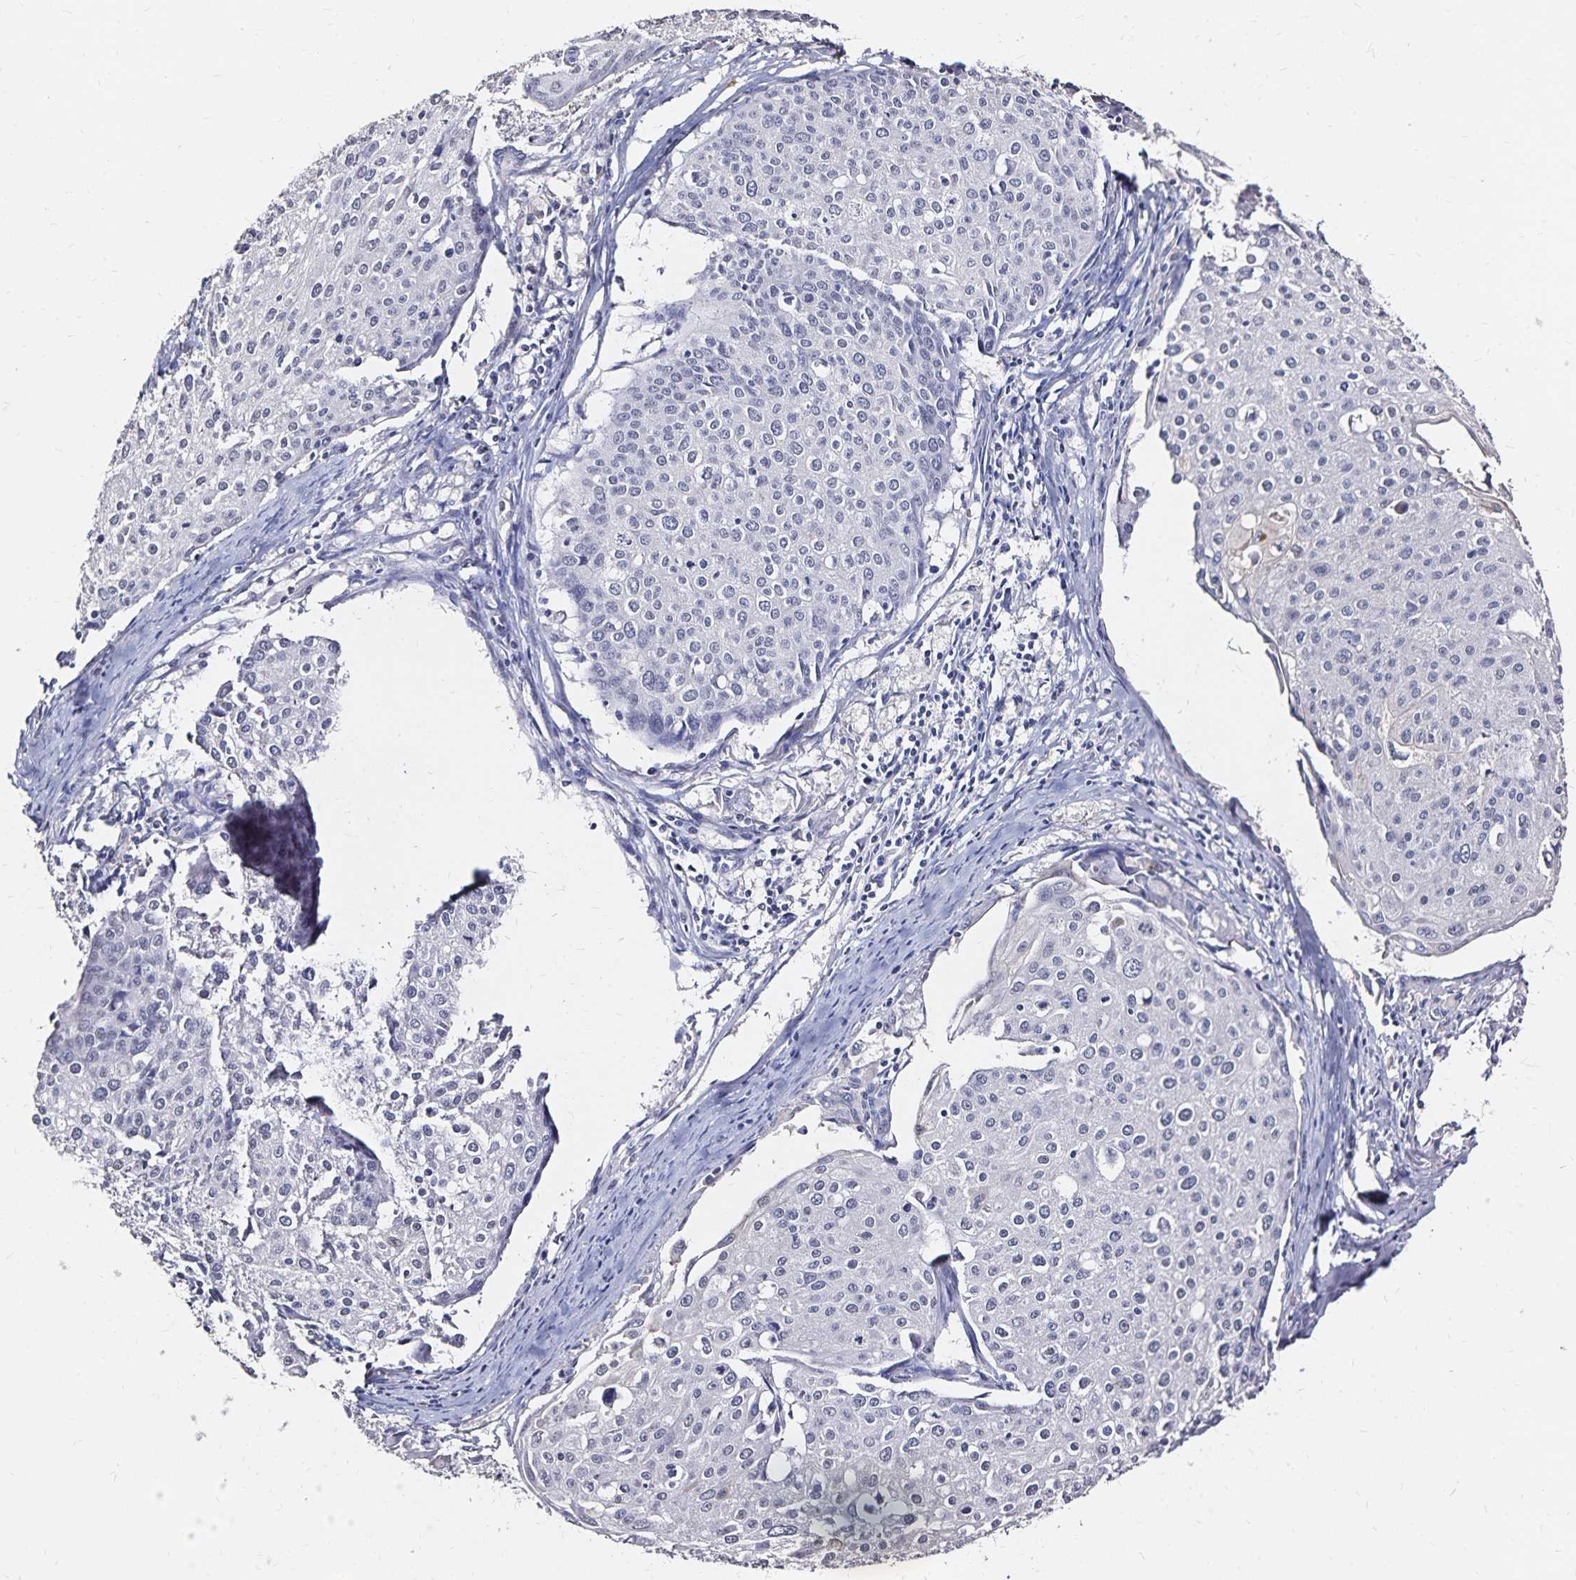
{"staining": {"intensity": "negative", "quantity": "none", "location": "none"}, "tissue": "cervical cancer", "cell_type": "Tumor cells", "image_type": "cancer", "snomed": [{"axis": "morphology", "description": "Squamous cell carcinoma, NOS"}, {"axis": "topography", "description": "Cervix"}], "caption": "Immunohistochemistry (IHC) photomicrograph of human squamous cell carcinoma (cervical) stained for a protein (brown), which reveals no staining in tumor cells.", "gene": "SLC5A1", "patient": {"sex": "female", "age": 38}}